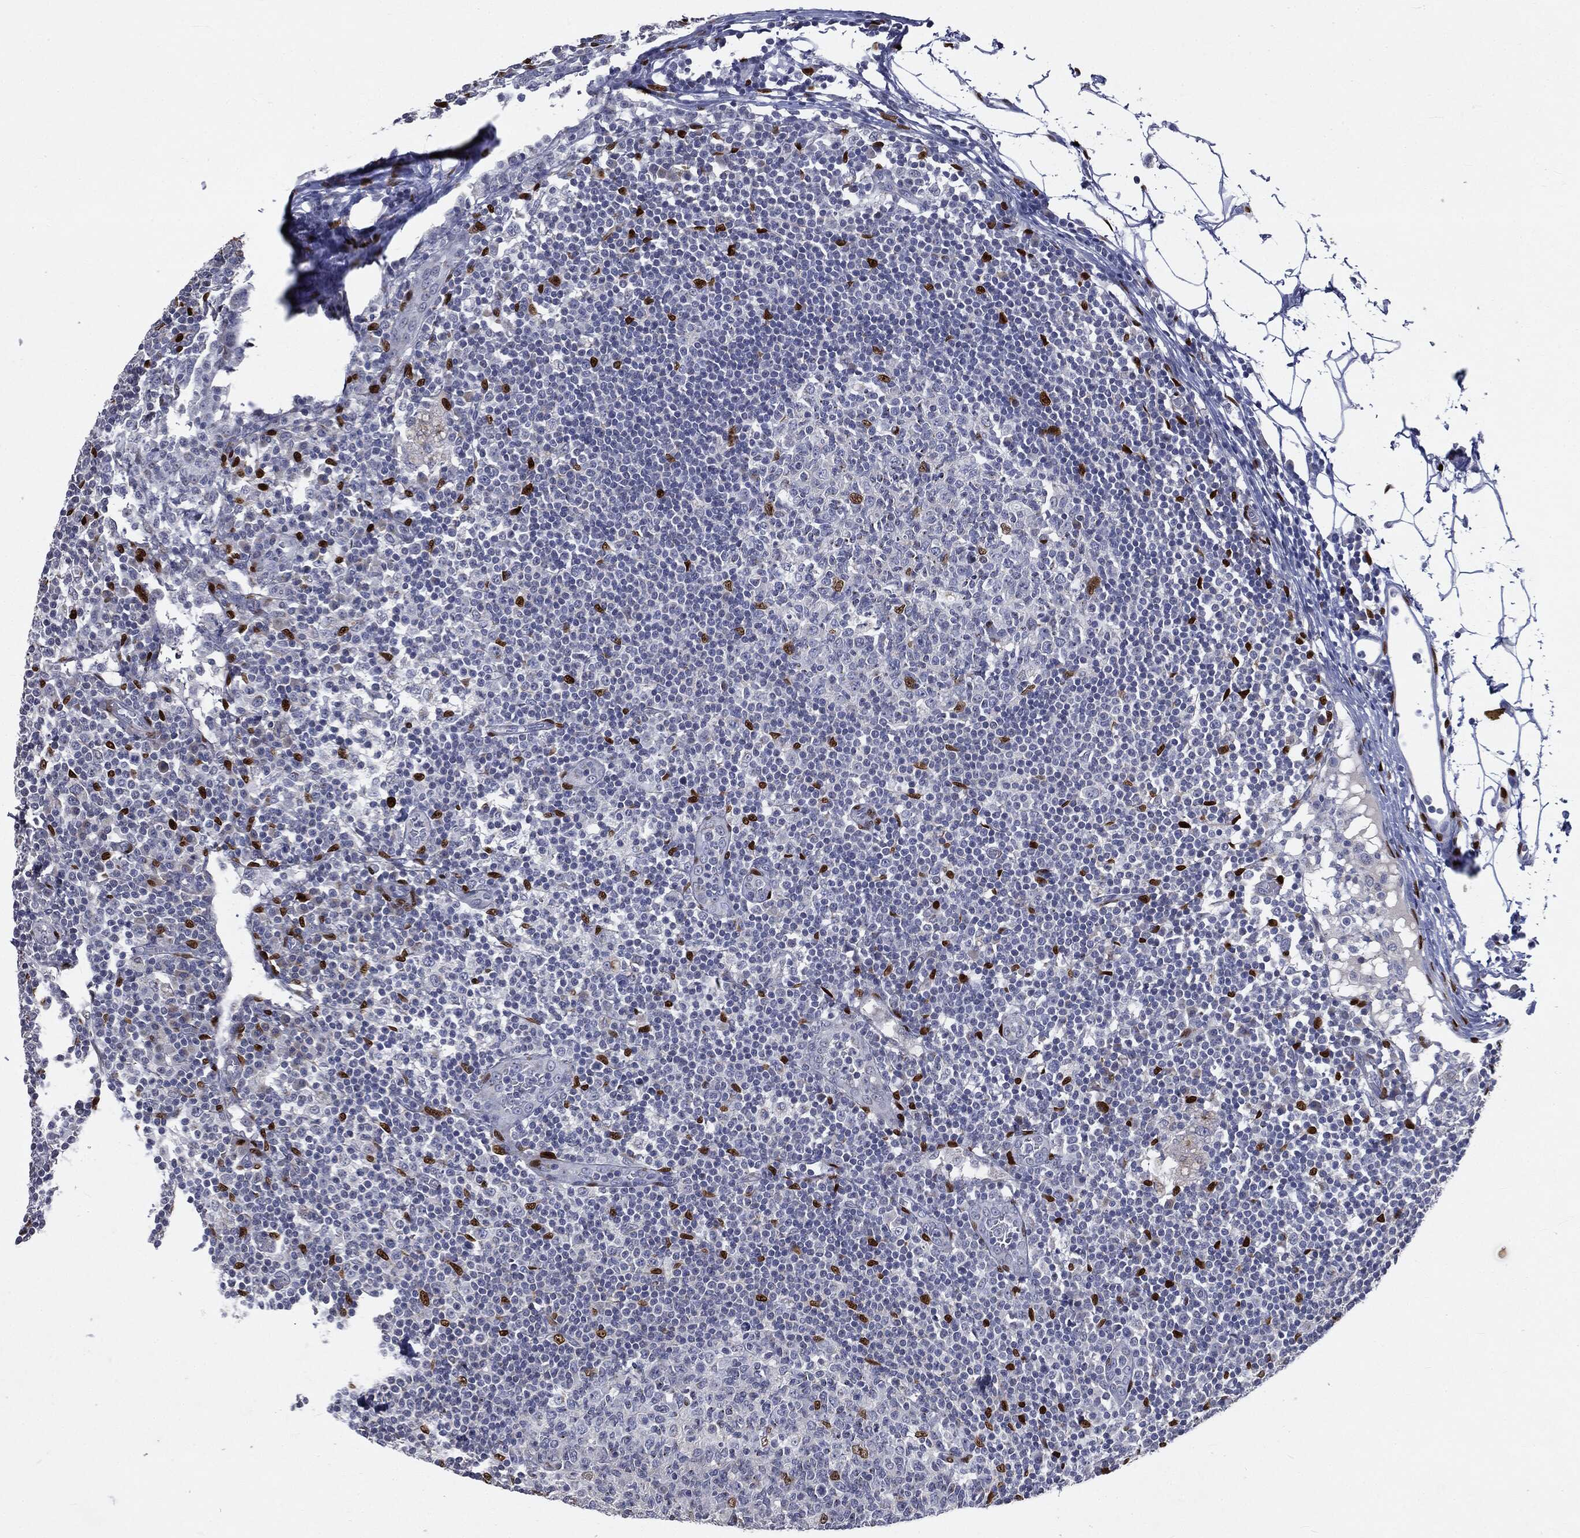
{"staining": {"intensity": "moderate", "quantity": "<25%", "location": "nuclear"}, "tissue": "lymph node", "cell_type": "Germinal center cells", "image_type": "normal", "snomed": [{"axis": "morphology", "description": "Normal tissue, NOS"}, {"axis": "topography", "description": "Lymph node"}, {"axis": "topography", "description": "Salivary gland"}], "caption": "Germinal center cells exhibit low levels of moderate nuclear expression in approximately <25% of cells in unremarkable lymph node.", "gene": "CASD1", "patient": {"sex": "male", "age": 83}}